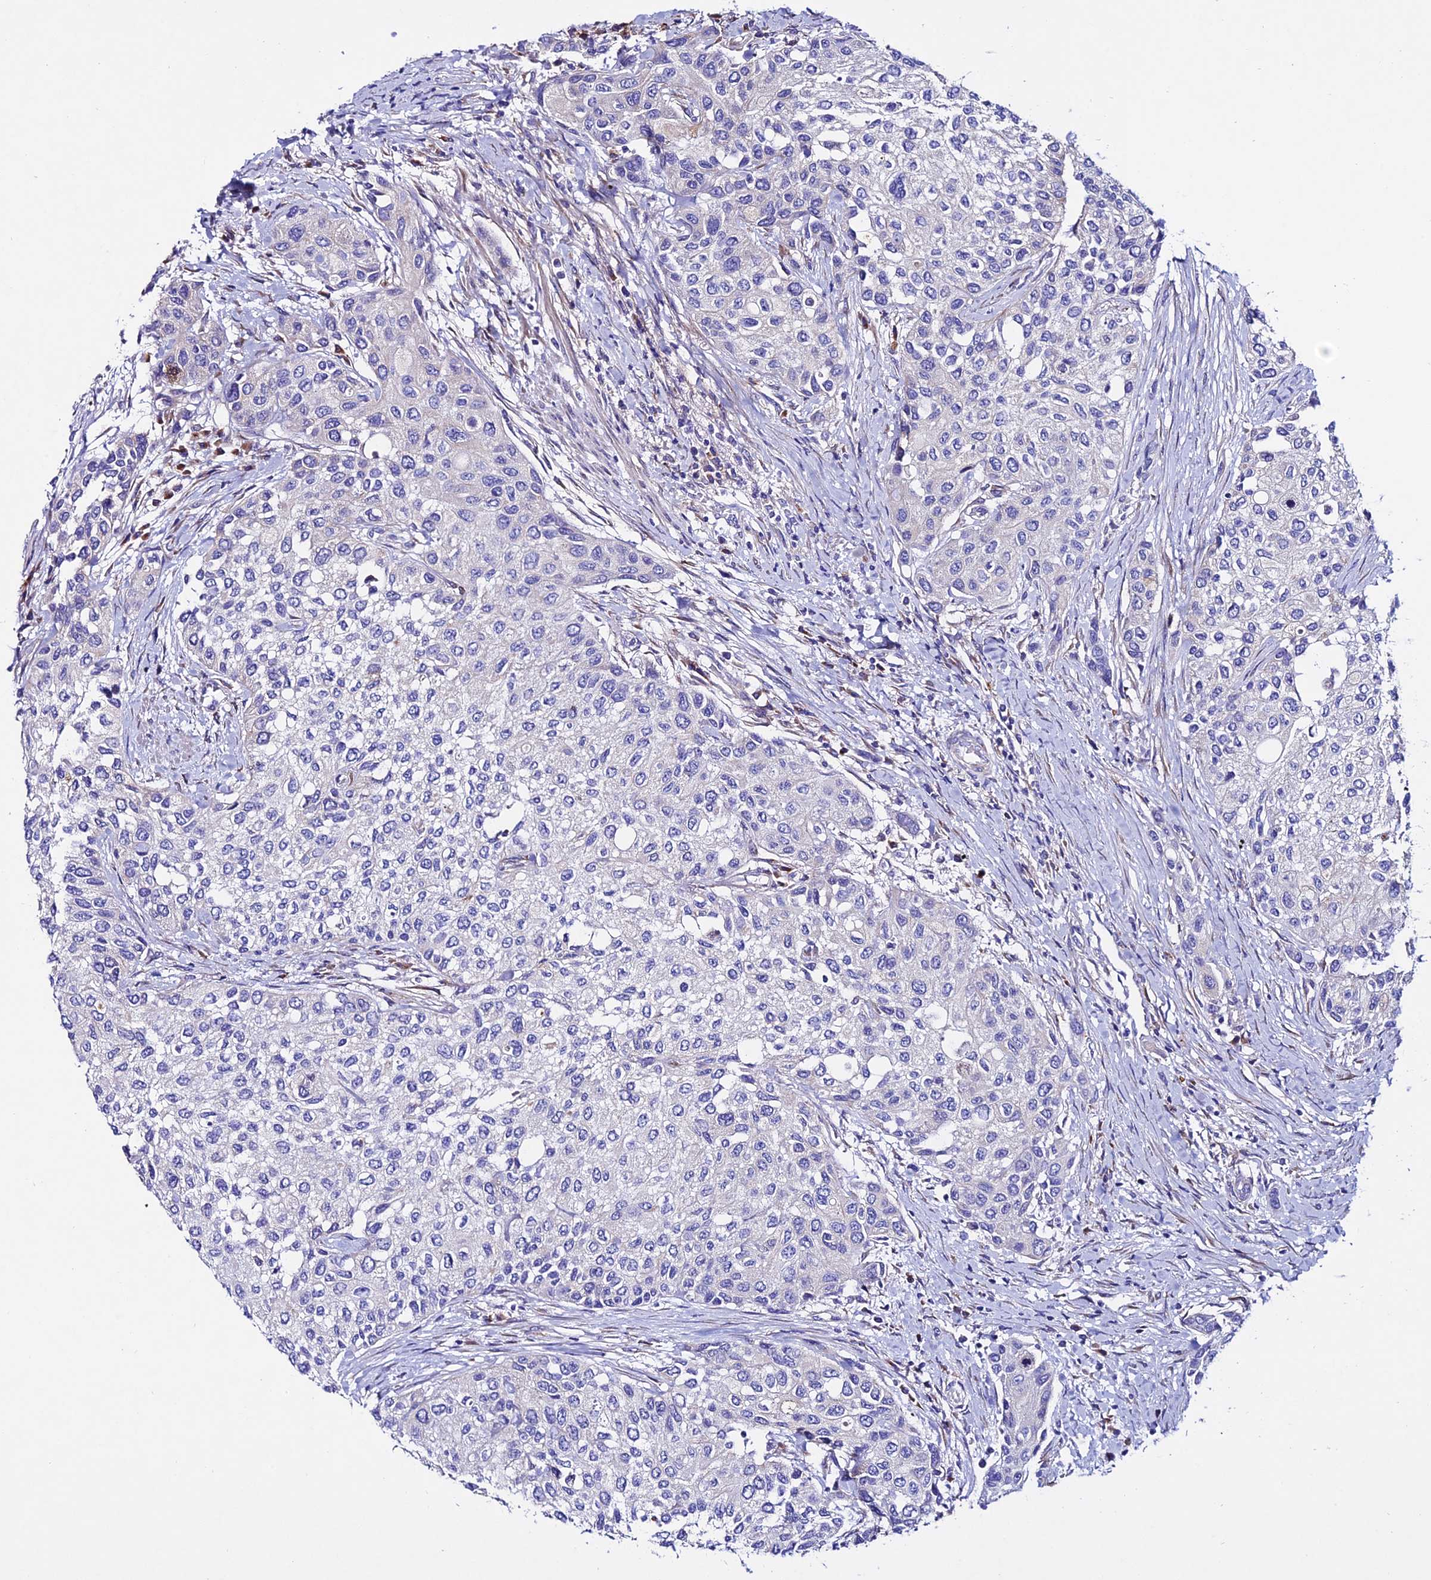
{"staining": {"intensity": "negative", "quantity": "none", "location": "none"}, "tissue": "urothelial cancer", "cell_type": "Tumor cells", "image_type": "cancer", "snomed": [{"axis": "morphology", "description": "Normal tissue, NOS"}, {"axis": "morphology", "description": "Urothelial carcinoma, High grade"}, {"axis": "topography", "description": "Vascular tissue"}, {"axis": "topography", "description": "Urinary bladder"}], "caption": "Human urothelial cancer stained for a protein using immunohistochemistry (IHC) displays no expression in tumor cells.", "gene": "OR51Q1", "patient": {"sex": "female", "age": 56}}